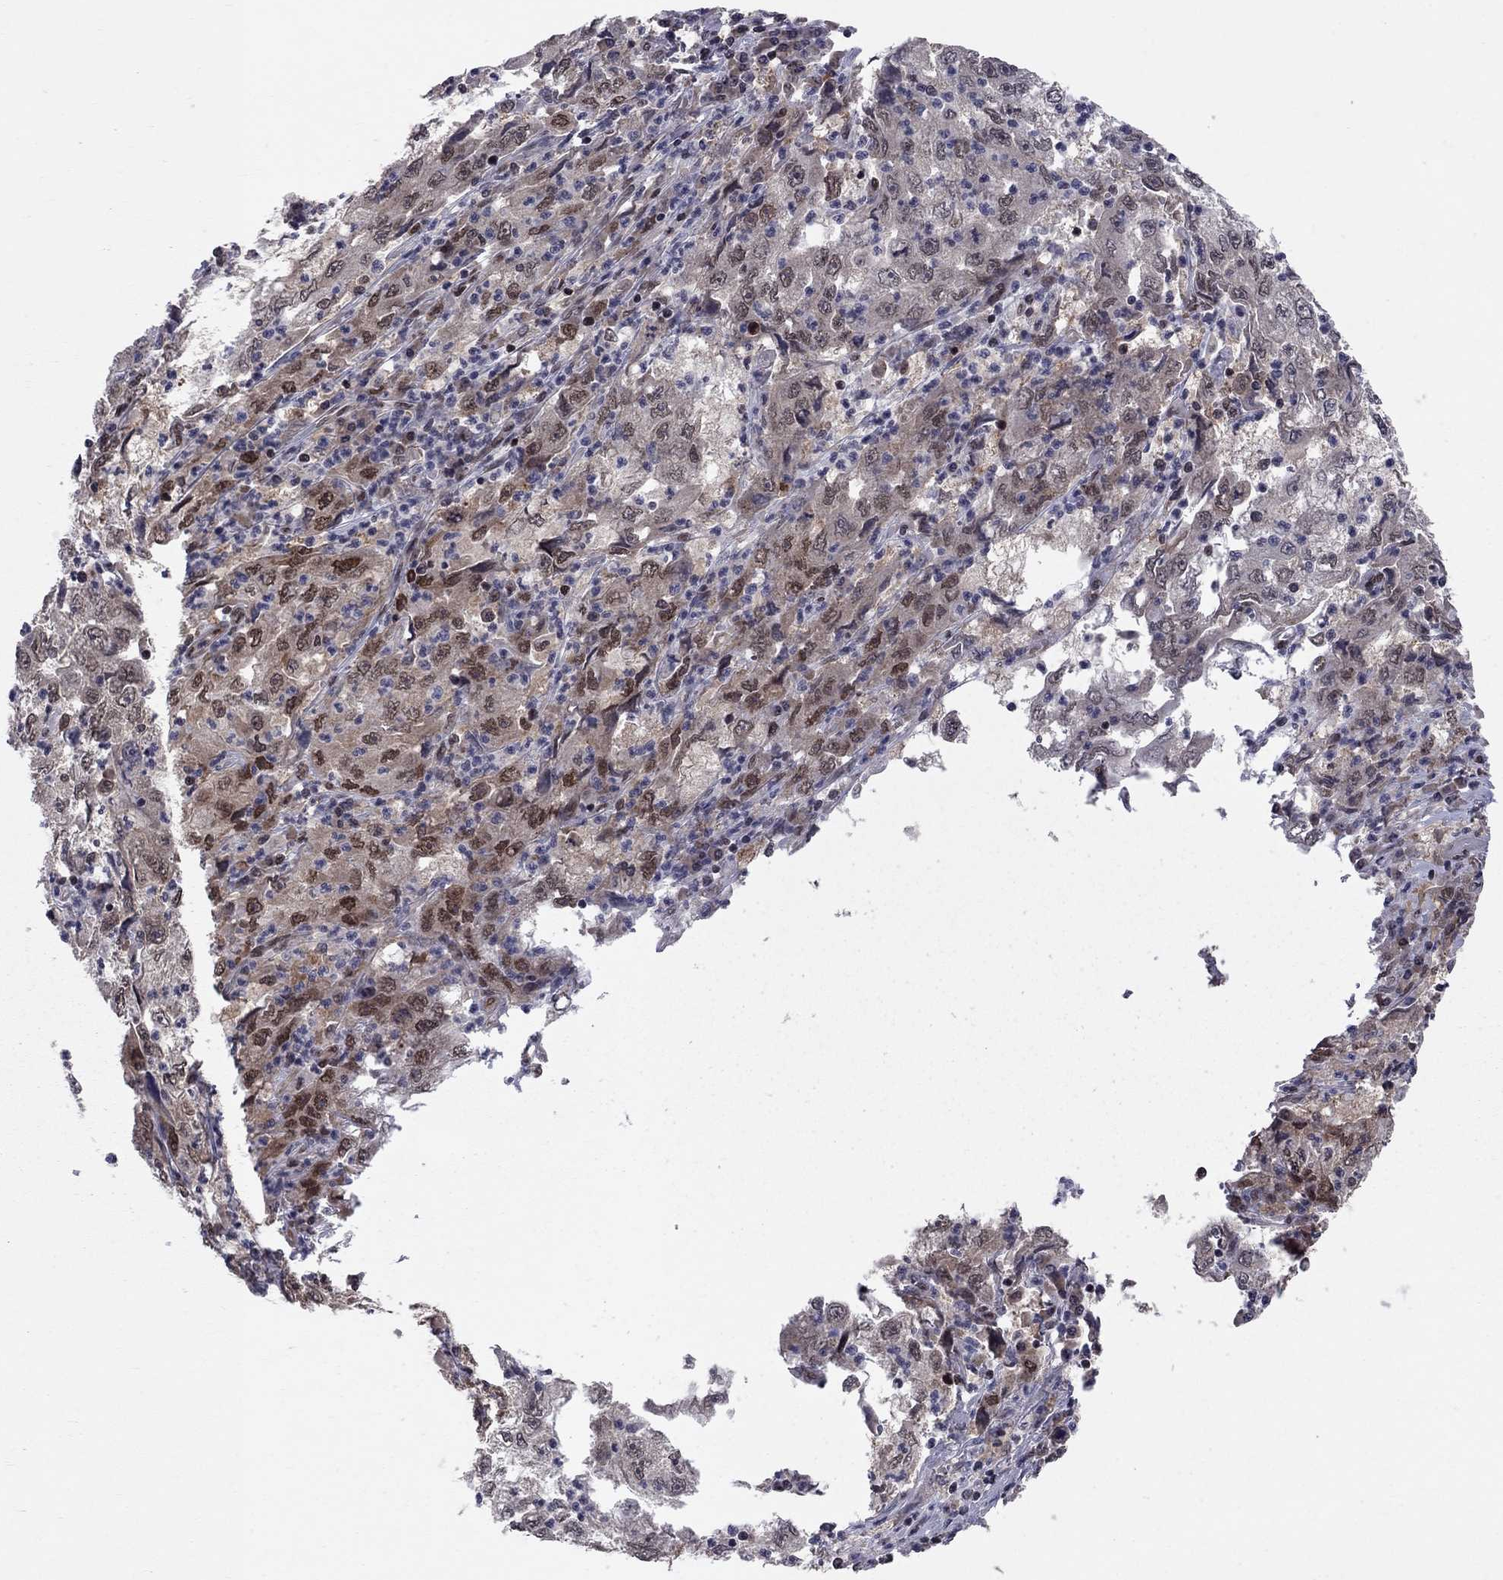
{"staining": {"intensity": "moderate", "quantity": "25%-75%", "location": "nuclear"}, "tissue": "cervical cancer", "cell_type": "Tumor cells", "image_type": "cancer", "snomed": [{"axis": "morphology", "description": "Squamous cell carcinoma, NOS"}, {"axis": "topography", "description": "Cervix"}], "caption": "Protein staining of squamous cell carcinoma (cervical) tissue shows moderate nuclear expression in about 25%-75% of tumor cells.", "gene": "SAP30L", "patient": {"sex": "female", "age": 36}}